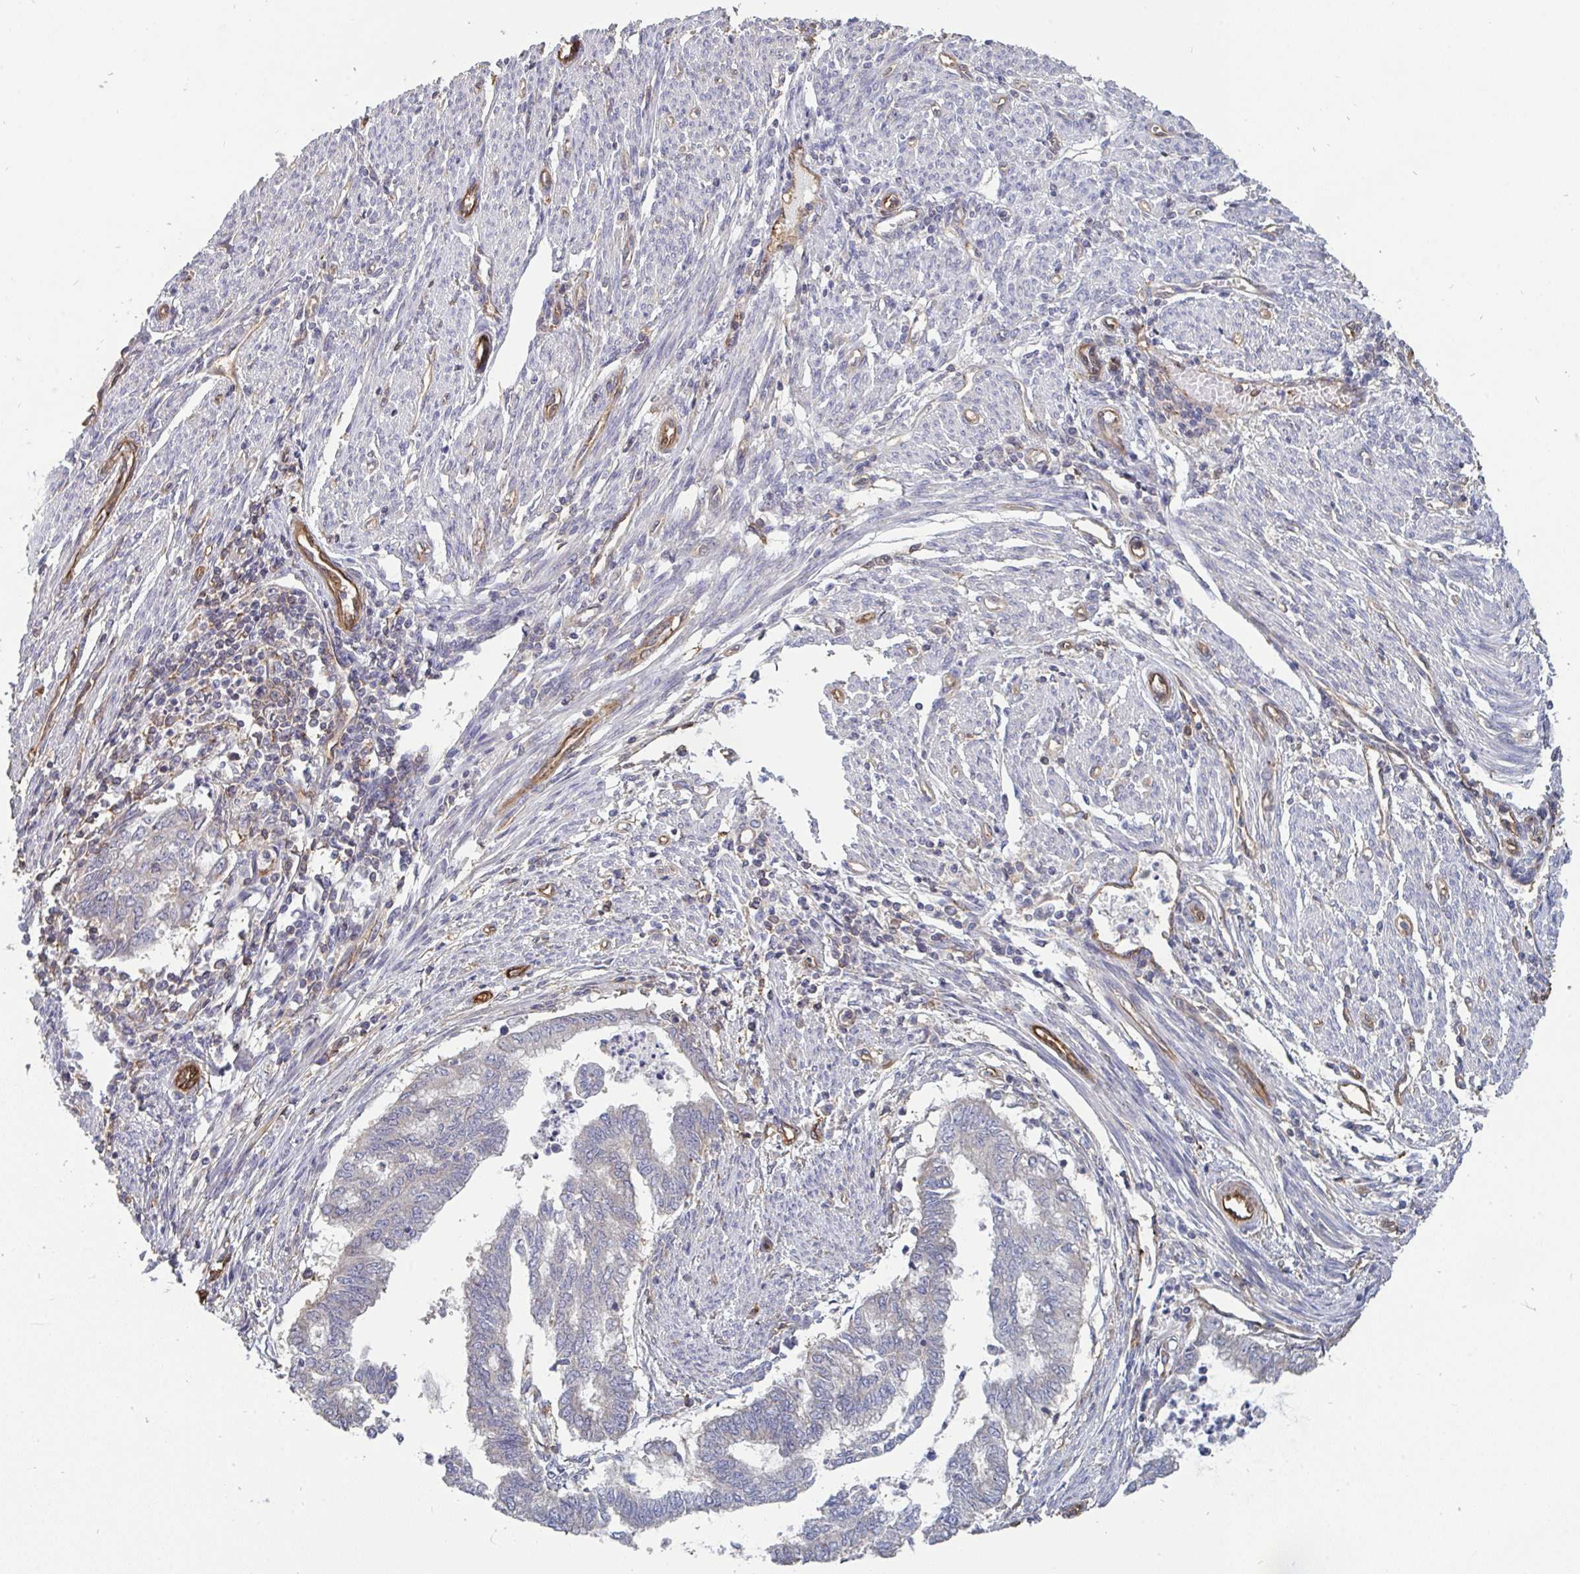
{"staining": {"intensity": "negative", "quantity": "none", "location": "none"}, "tissue": "endometrial cancer", "cell_type": "Tumor cells", "image_type": "cancer", "snomed": [{"axis": "morphology", "description": "Adenocarcinoma, NOS"}, {"axis": "topography", "description": "Endometrium"}], "caption": "Immunohistochemistry (IHC) of endometrial cancer (adenocarcinoma) displays no positivity in tumor cells.", "gene": "ISCU", "patient": {"sex": "female", "age": 79}}